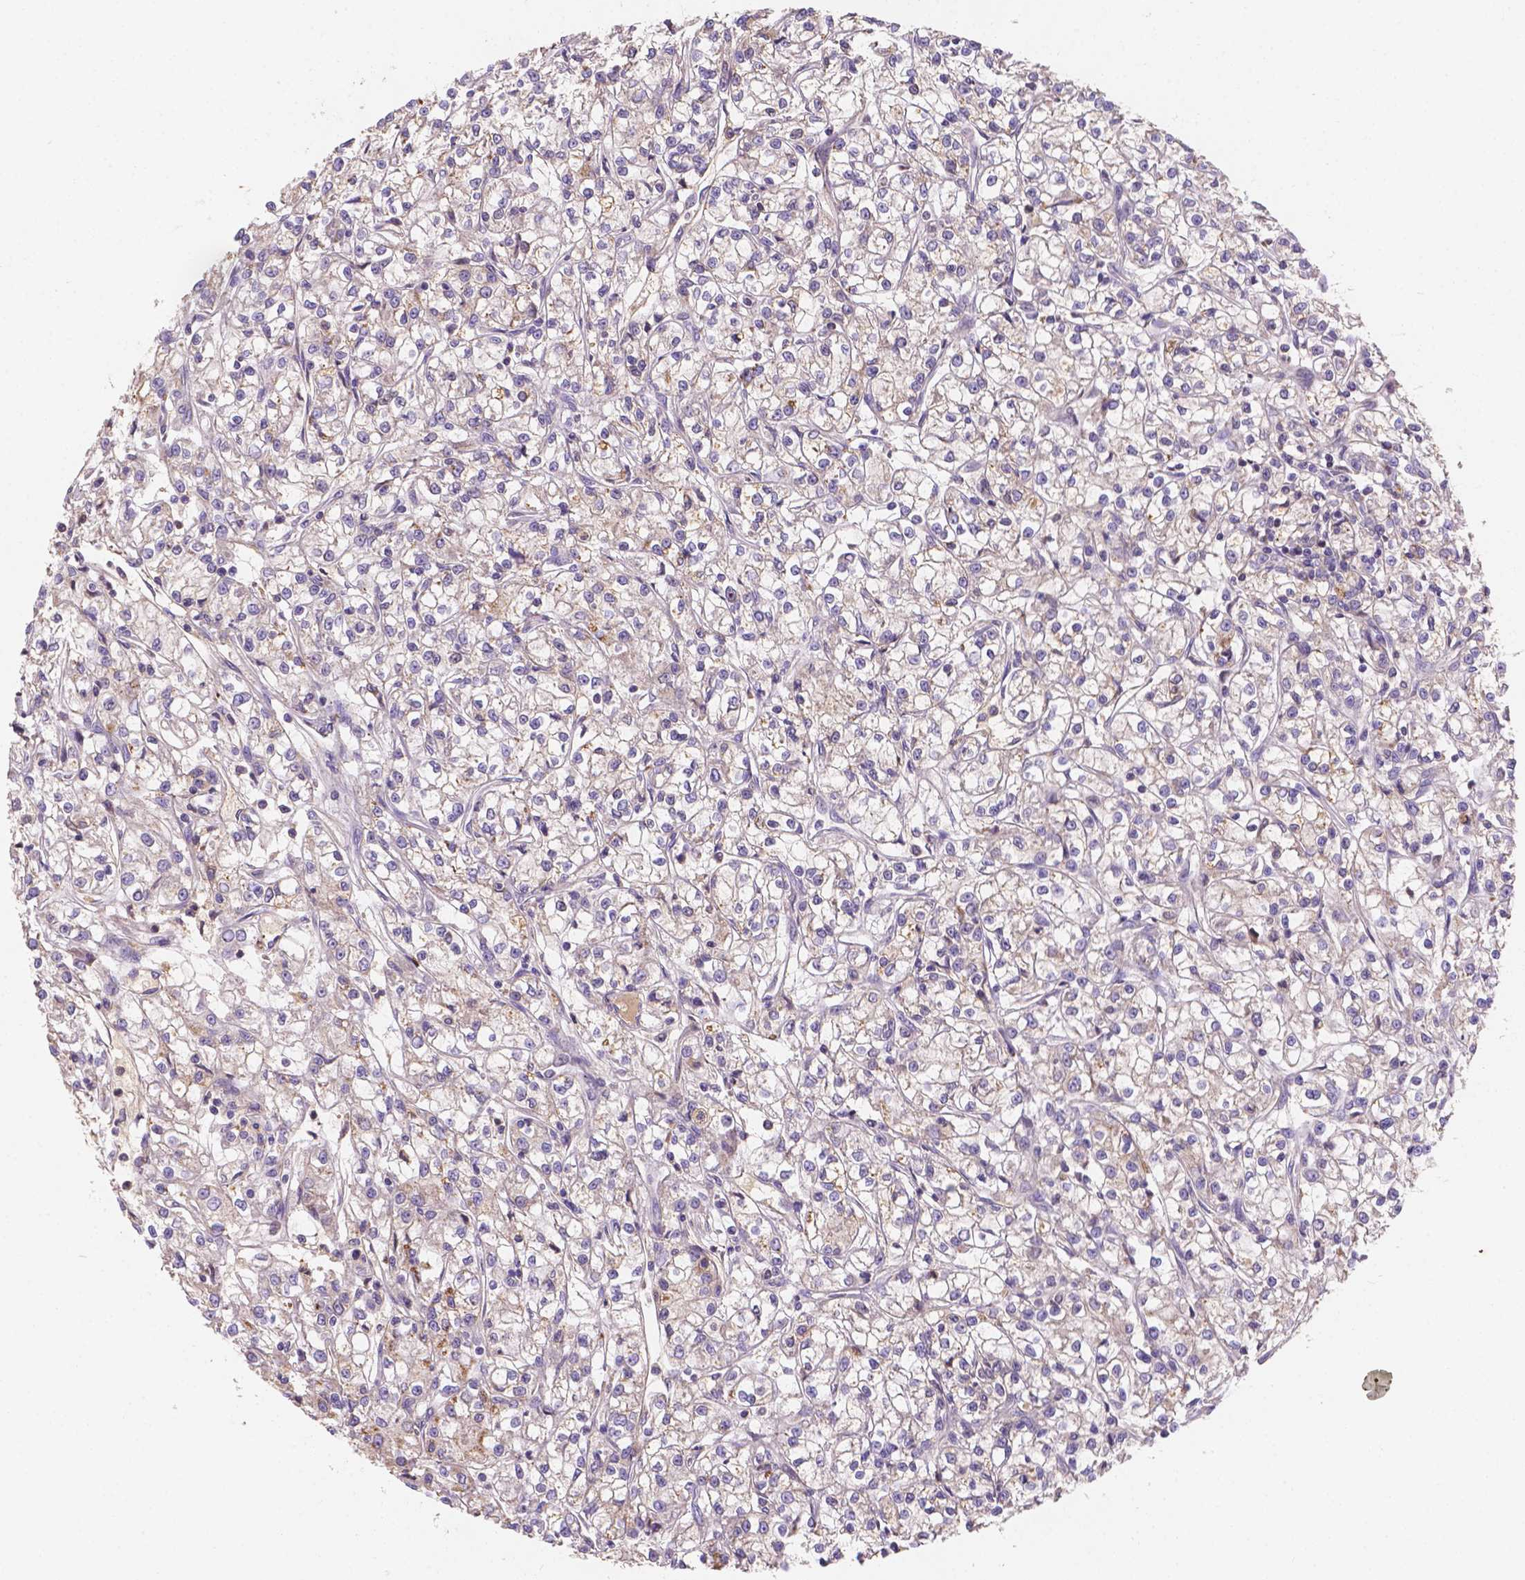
{"staining": {"intensity": "weak", "quantity": ">75%", "location": "cytoplasmic/membranous"}, "tissue": "renal cancer", "cell_type": "Tumor cells", "image_type": "cancer", "snomed": [{"axis": "morphology", "description": "Adenocarcinoma, NOS"}, {"axis": "topography", "description": "Kidney"}], "caption": "Renal cancer (adenocarcinoma) stained for a protein reveals weak cytoplasmic/membranous positivity in tumor cells.", "gene": "CDK10", "patient": {"sex": "female", "age": 59}}